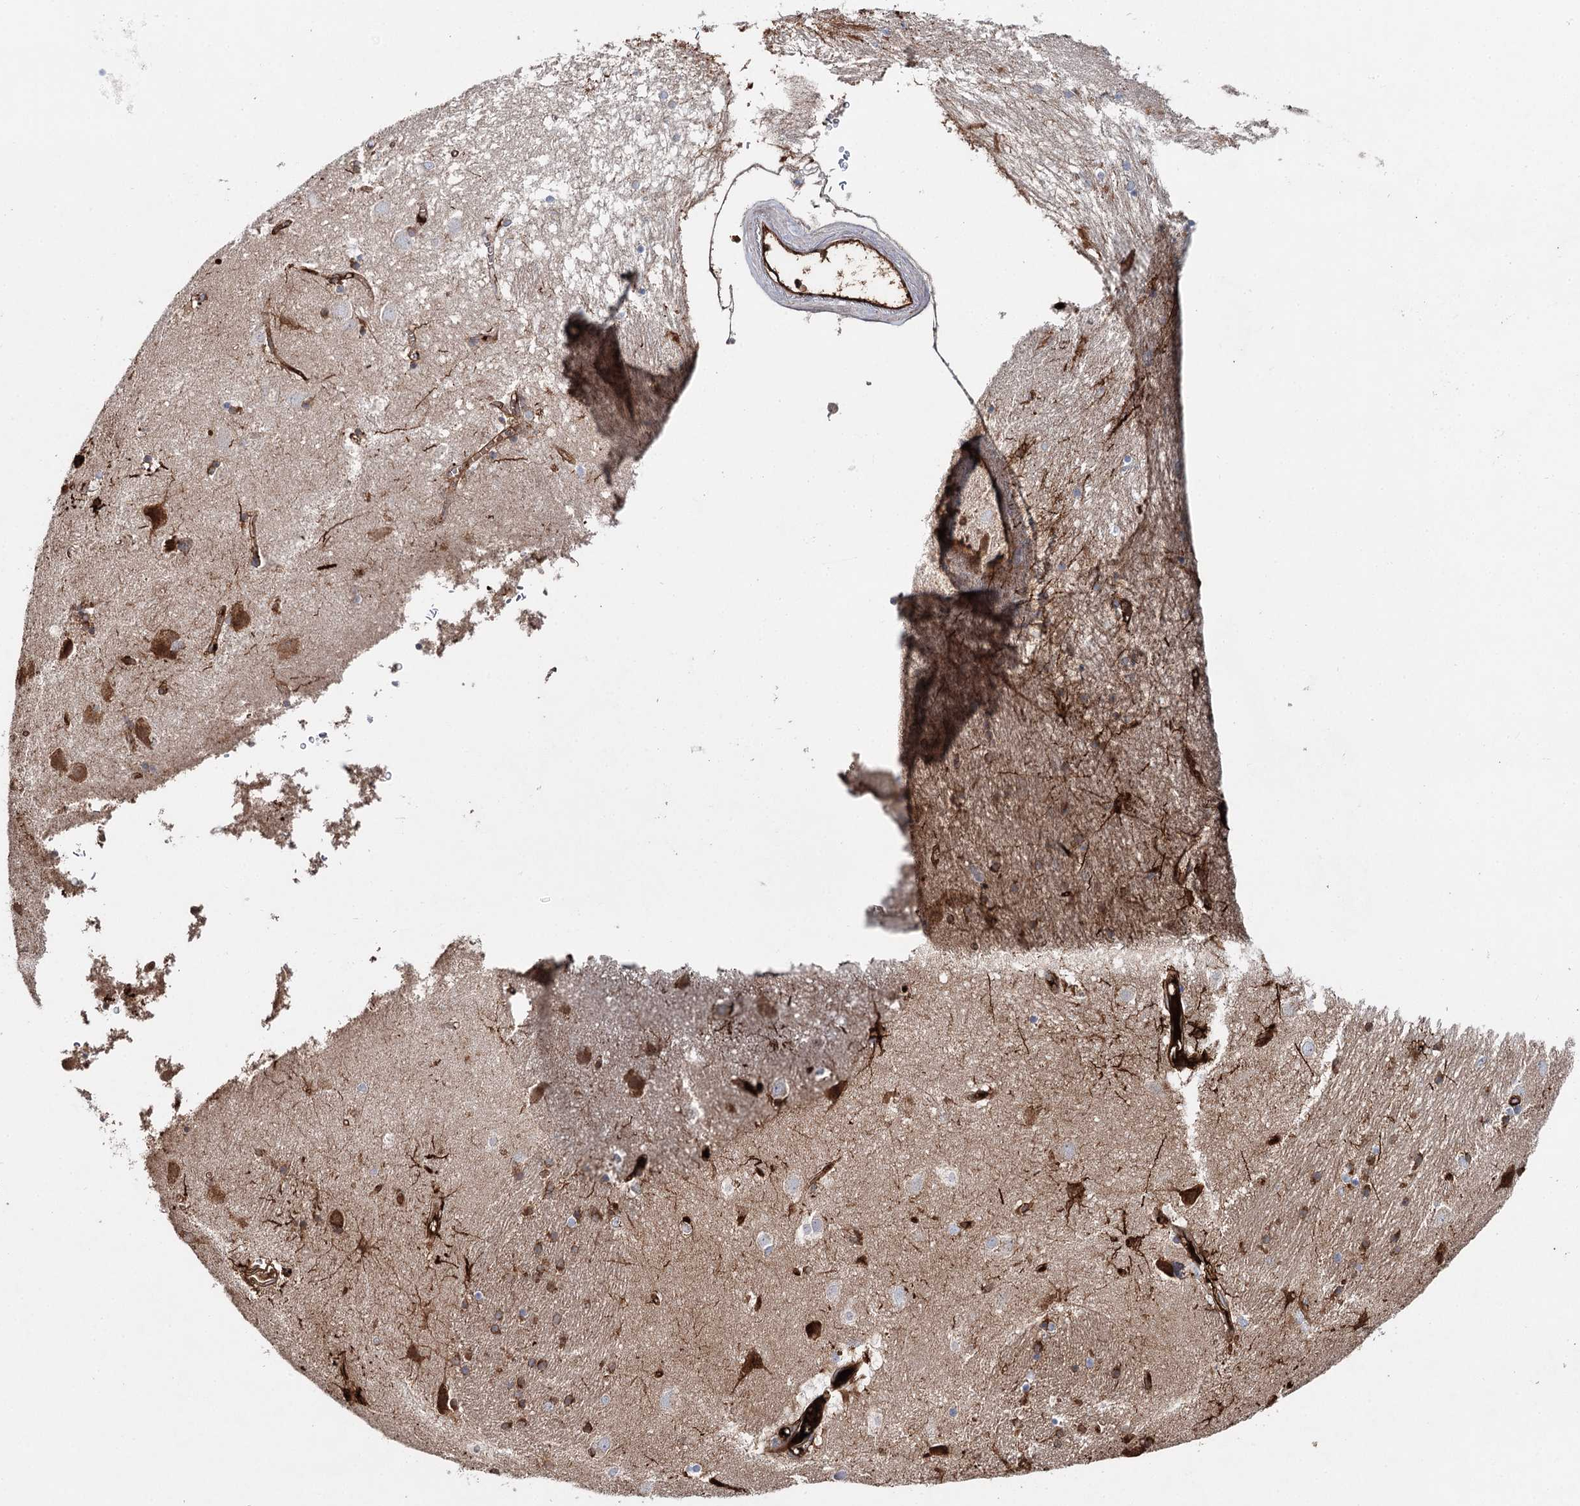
{"staining": {"intensity": "moderate", "quantity": "<25%", "location": "cytoplasmic/membranous"}, "tissue": "caudate", "cell_type": "Glial cells", "image_type": "normal", "snomed": [{"axis": "morphology", "description": "Normal tissue, NOS"}, {"axis": "topography", "description": "Lateral ventricle wall"}], "caption": "Normal caudate was stained to show a protein in brown. There is low levels of moderate cytoplasmic/membranous expression in about <25% of glial cells. The protein is stained brown, and the nuclei are stained in blue (DAB (3,3'-diaminobenzidine) IHC with brightfield microscopy, high magnification).", "gene": "ALKBH8", "patient": {"sex": "male", "age": 70}}